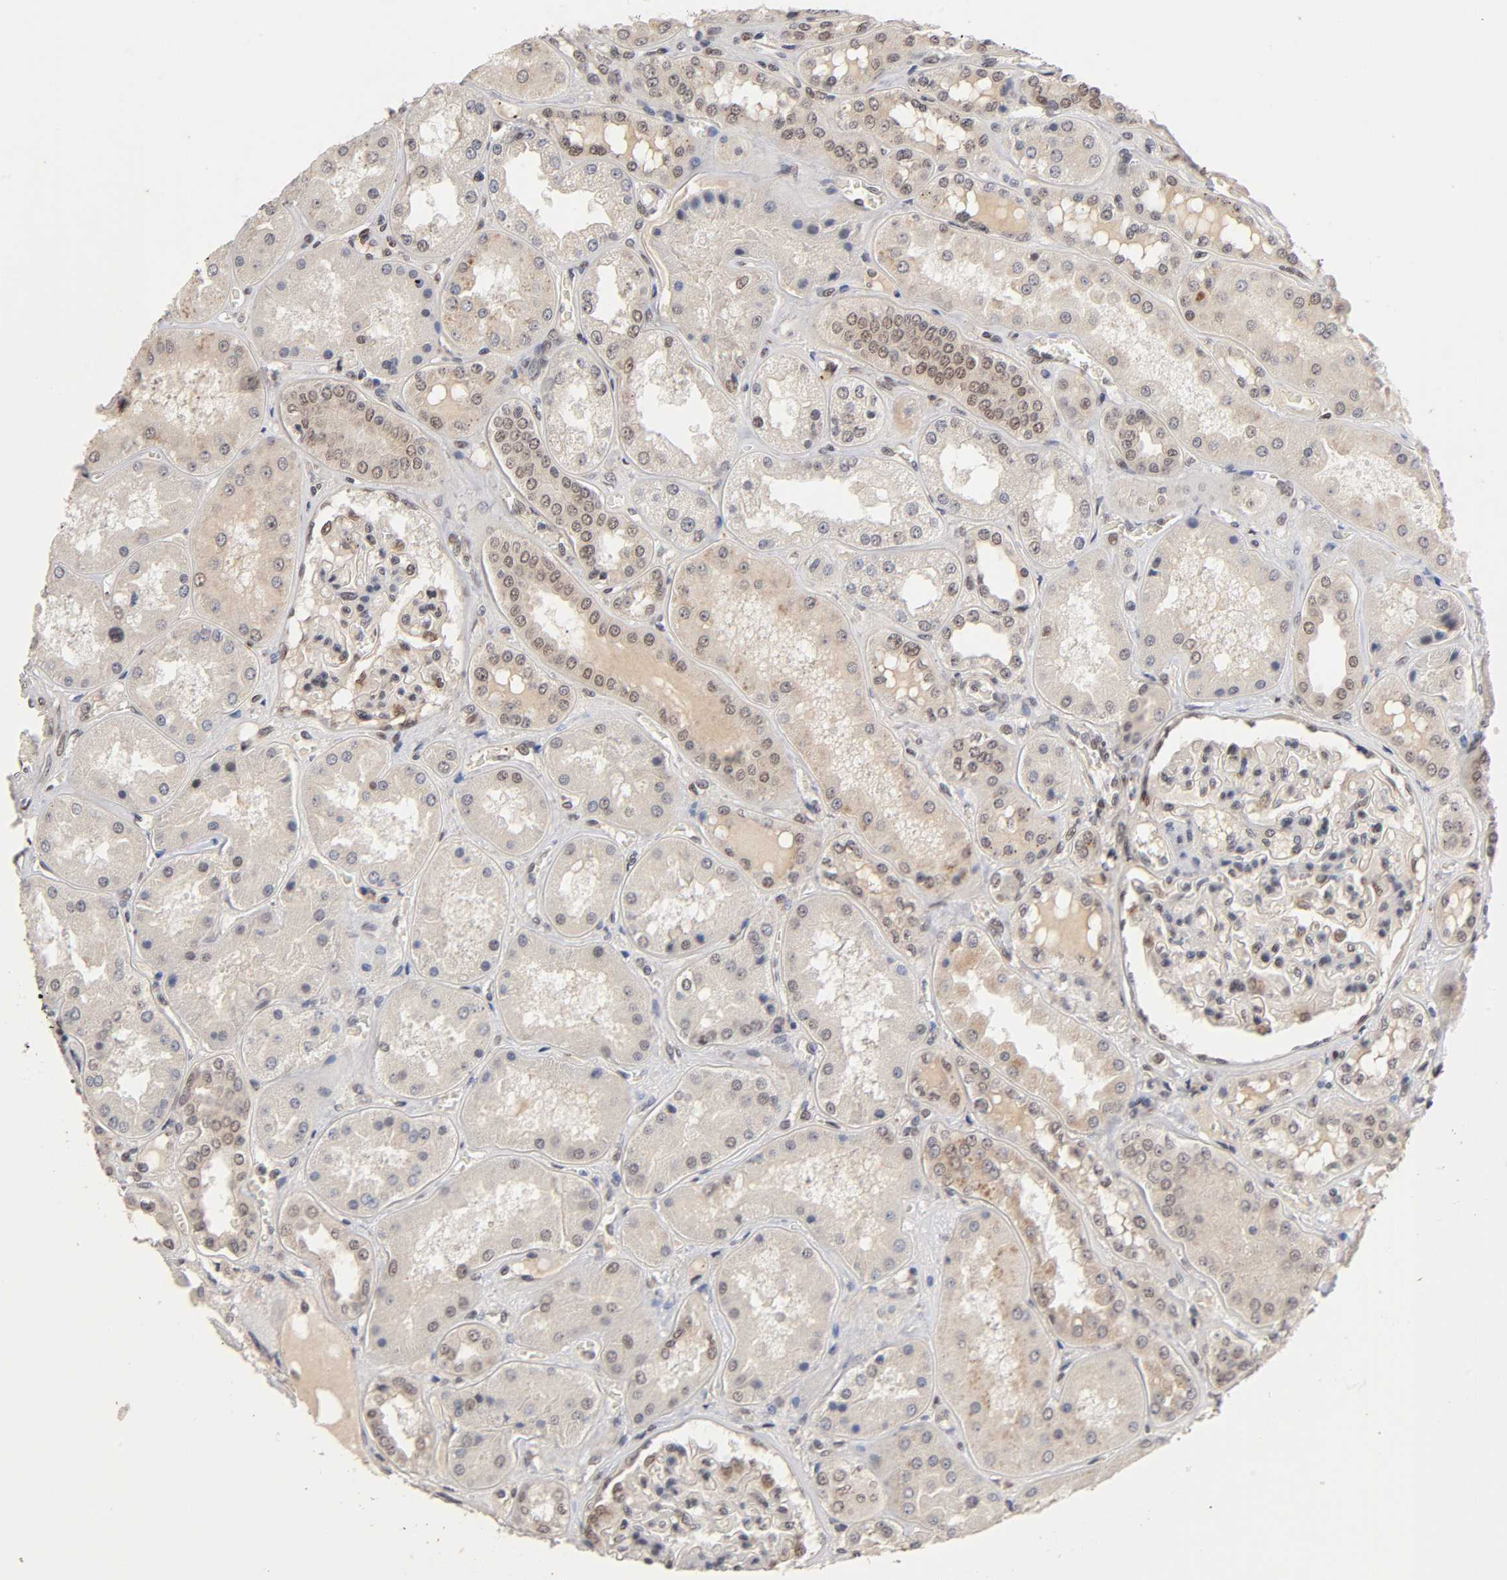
{"staining": {"intensity": "moderate", "quantity": "<25%", "location": "nuclear"}, "tissue": "kidney", "cell_type": "Cells in glomeruli", "image_type": "normal", "snomed": [{"axis": "morphology", "description": "Normal tissue, NOS"}, {"axis": "topography", "description": "Kidney"}], "caption": "Immunohistochemical staining of benign kidney reveals low levels of moderate nuclear positivity in about <25% of cells in glomeruli.", "gene": "EP300", "patient": {"sex": "female", "age": 56}}